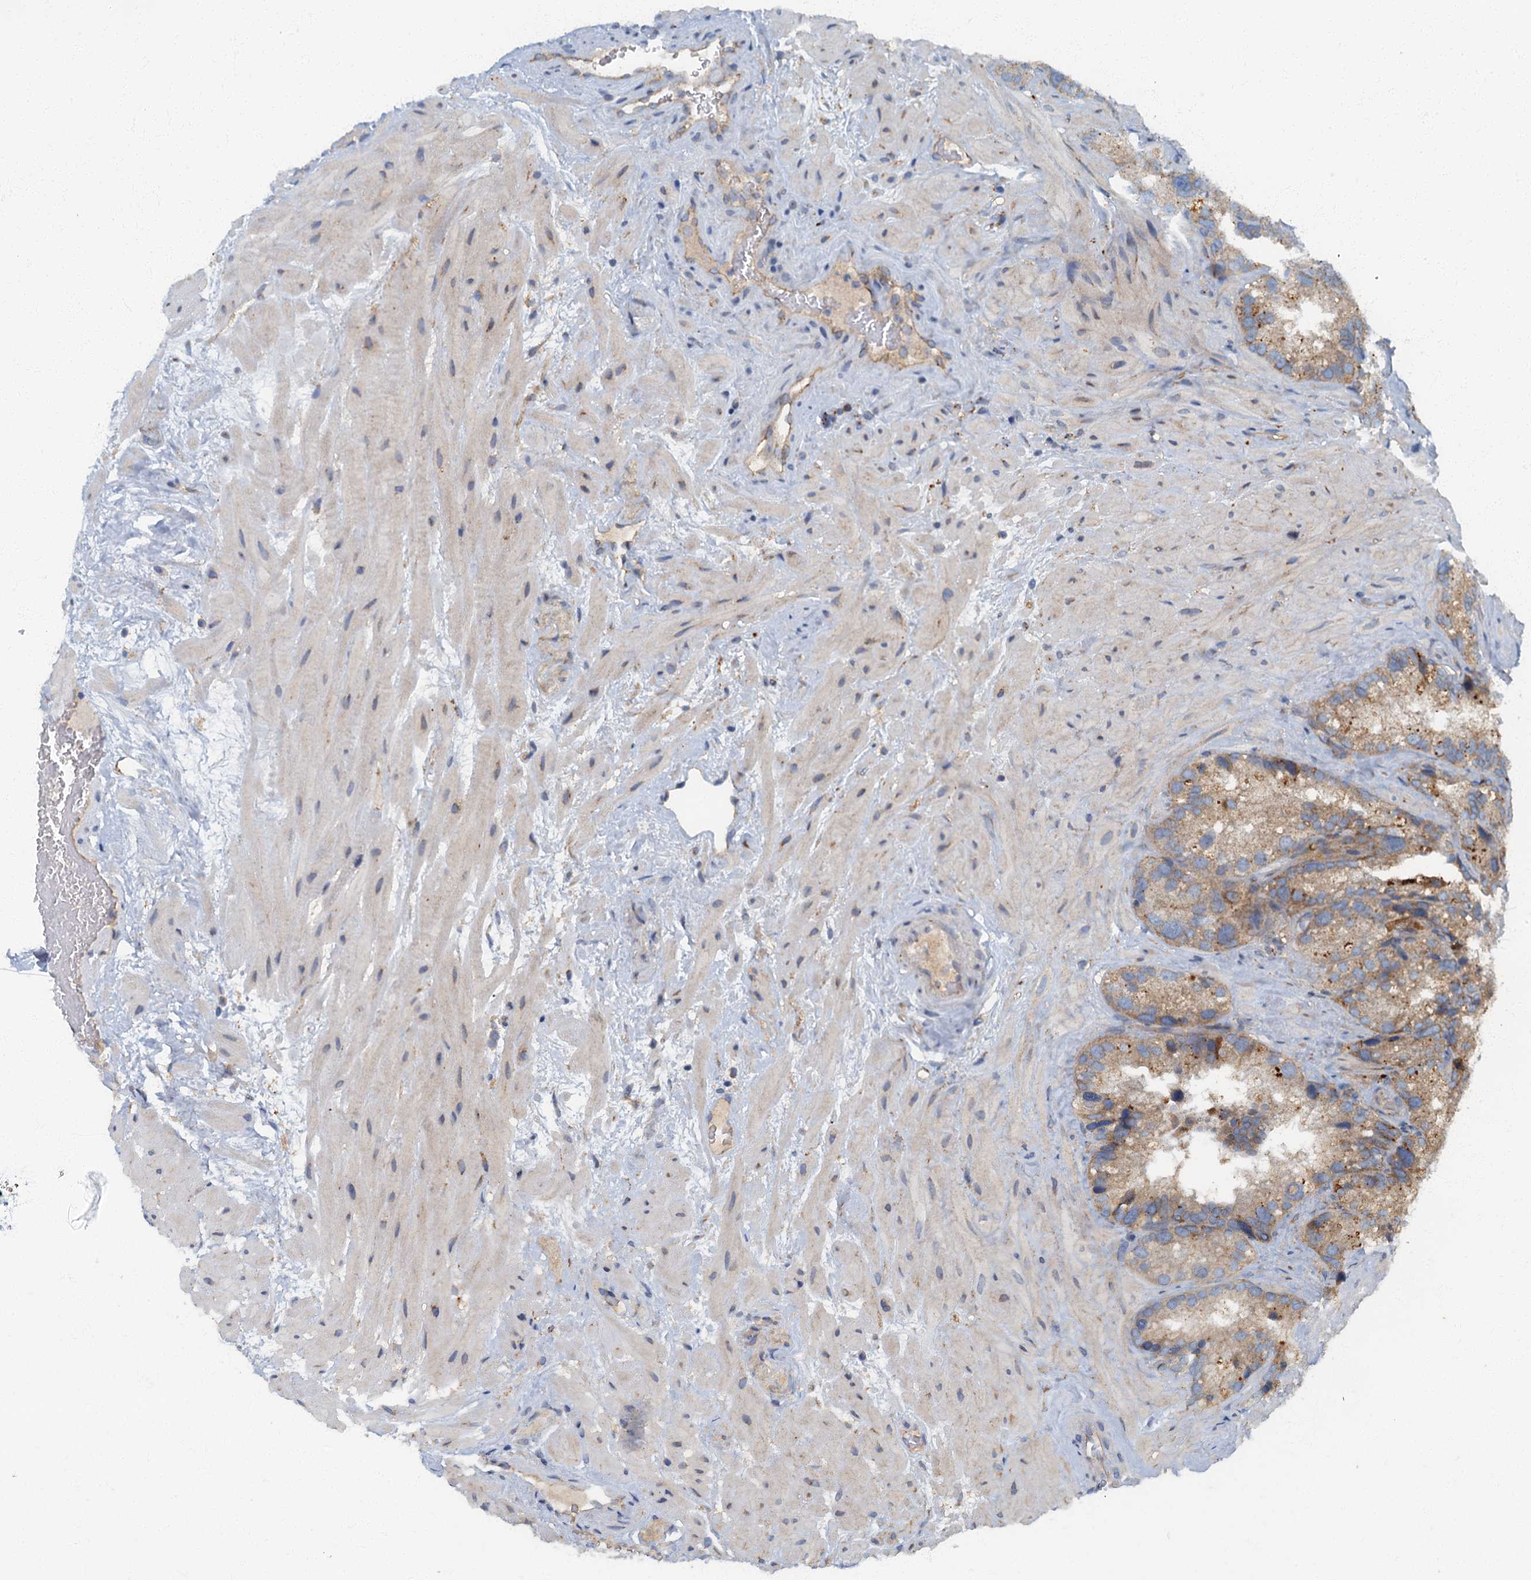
{"staining": {"intensity": "weak", "quantity": ">75%", "location": "cytoplasmic/membranous"}, "tissue": "seminal vesicle", "cell_type": "Glandular cells", "image_type": "normal", "snomed": [{"axis": "morphology", "description": "Normal tissue, NOS"}, {"axis": "topography", "description": "Prostate"}, {"axis": "topography", "description": "Seminal veicle"}], "caption": "A histopathology image of human seminal vesicle stained for a protein displays weak cytoplasmic/membranous brown staining in glandular cells. The protein of interest is shown in brown color, while the nuclei are stained blue.", "gene": "ARL11", "patient": {"sex": "male", "age": 68}}